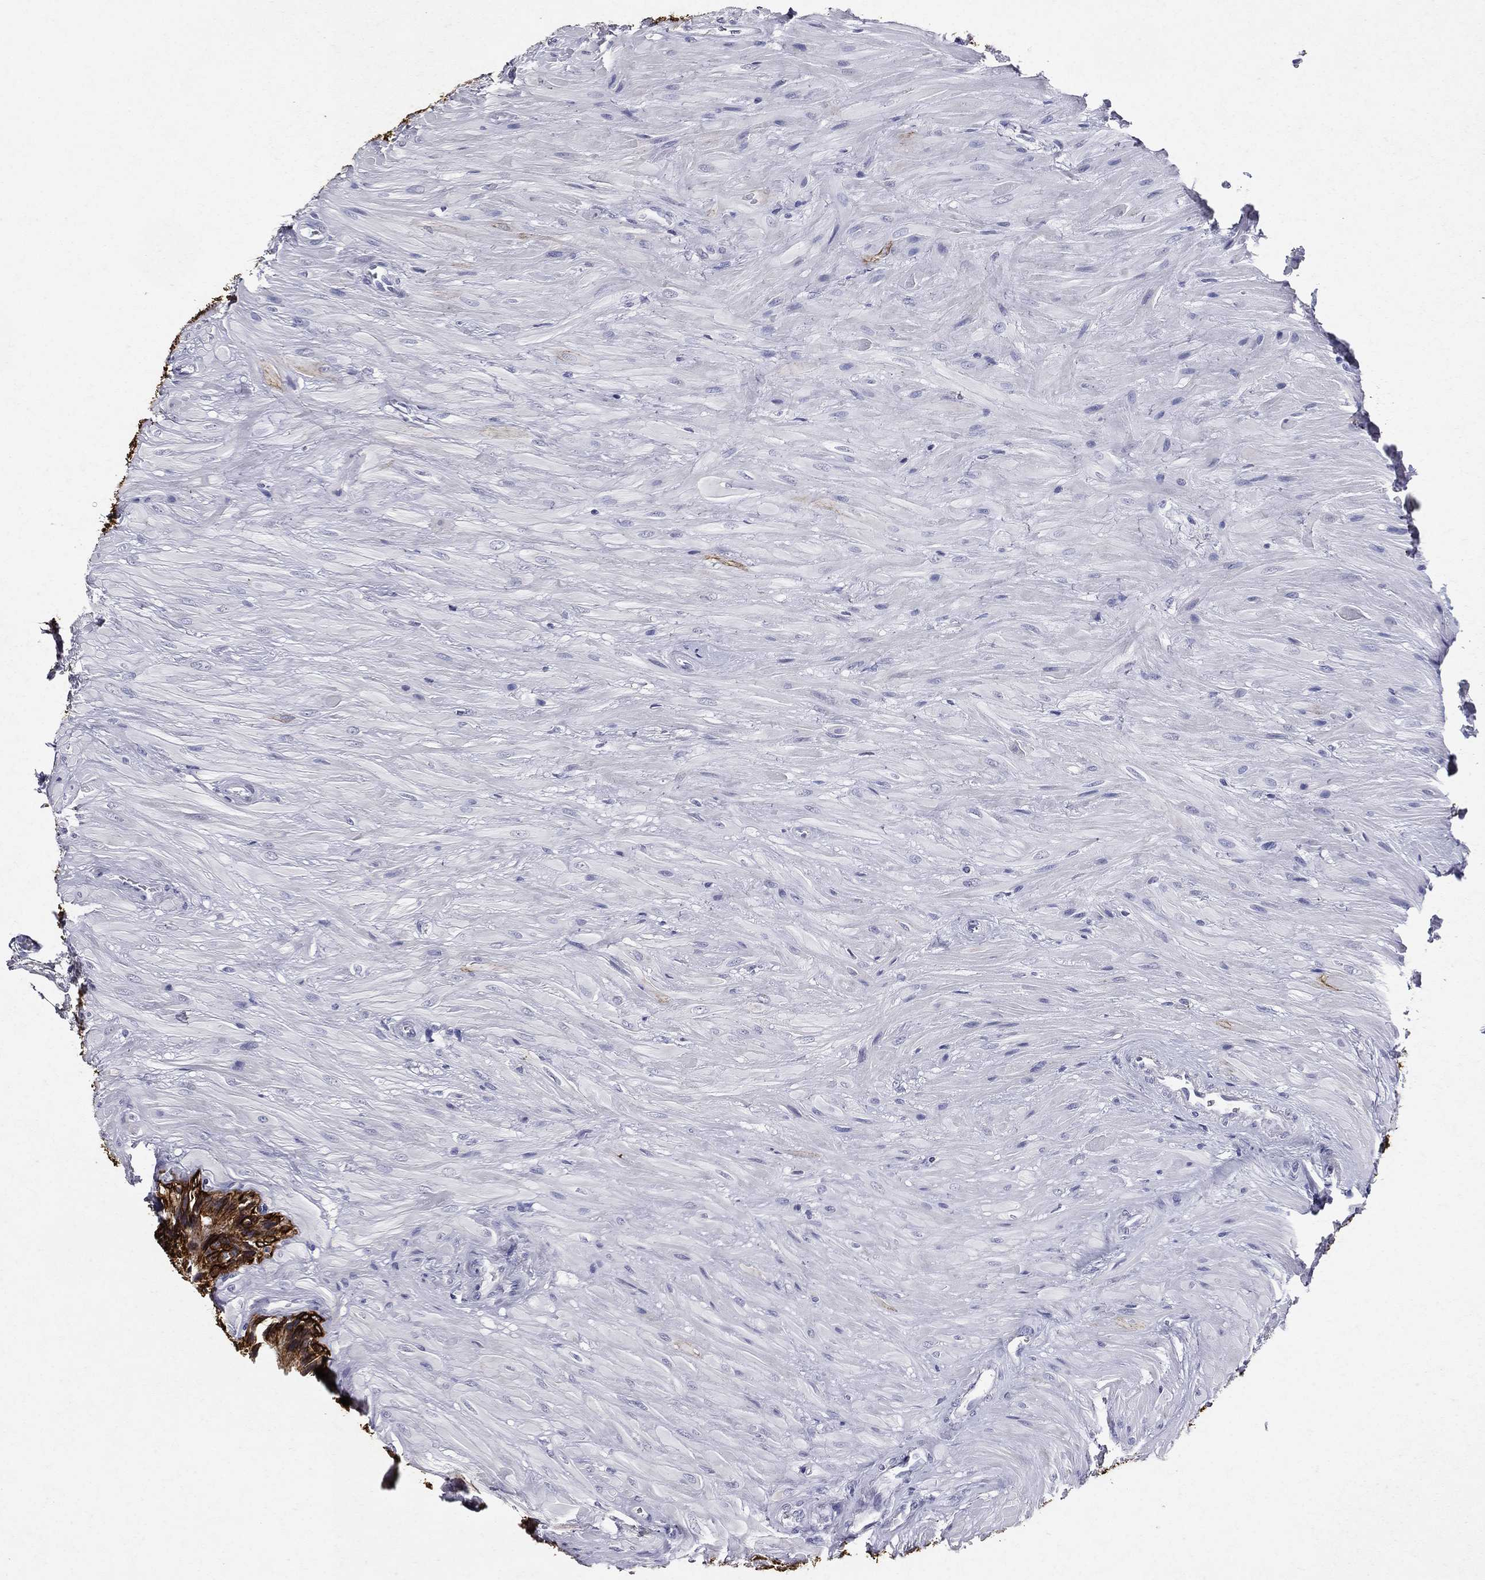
{"staining": {"intensity": "strong", "quantity": ">75%", "location": "cytoplasmic/membranous"}, "tissue": "seminal vesicle", "cell_type": "Glandular cells", "image_type": "normal", "snomed": [{"axis": "morphology", "description": "Normal tissue, NOS"}, {"axis": "topography", "description": "Seminal veicle"}], "caption": "Protein analysis of unremarkable seminal vesicle shows strong cytoplasmic/membranous positivity in about >75% of glandular cells. Nuclei are stained in blue.", "gene": "KRT7", "patient": {"sex": "male", "age": 68}}